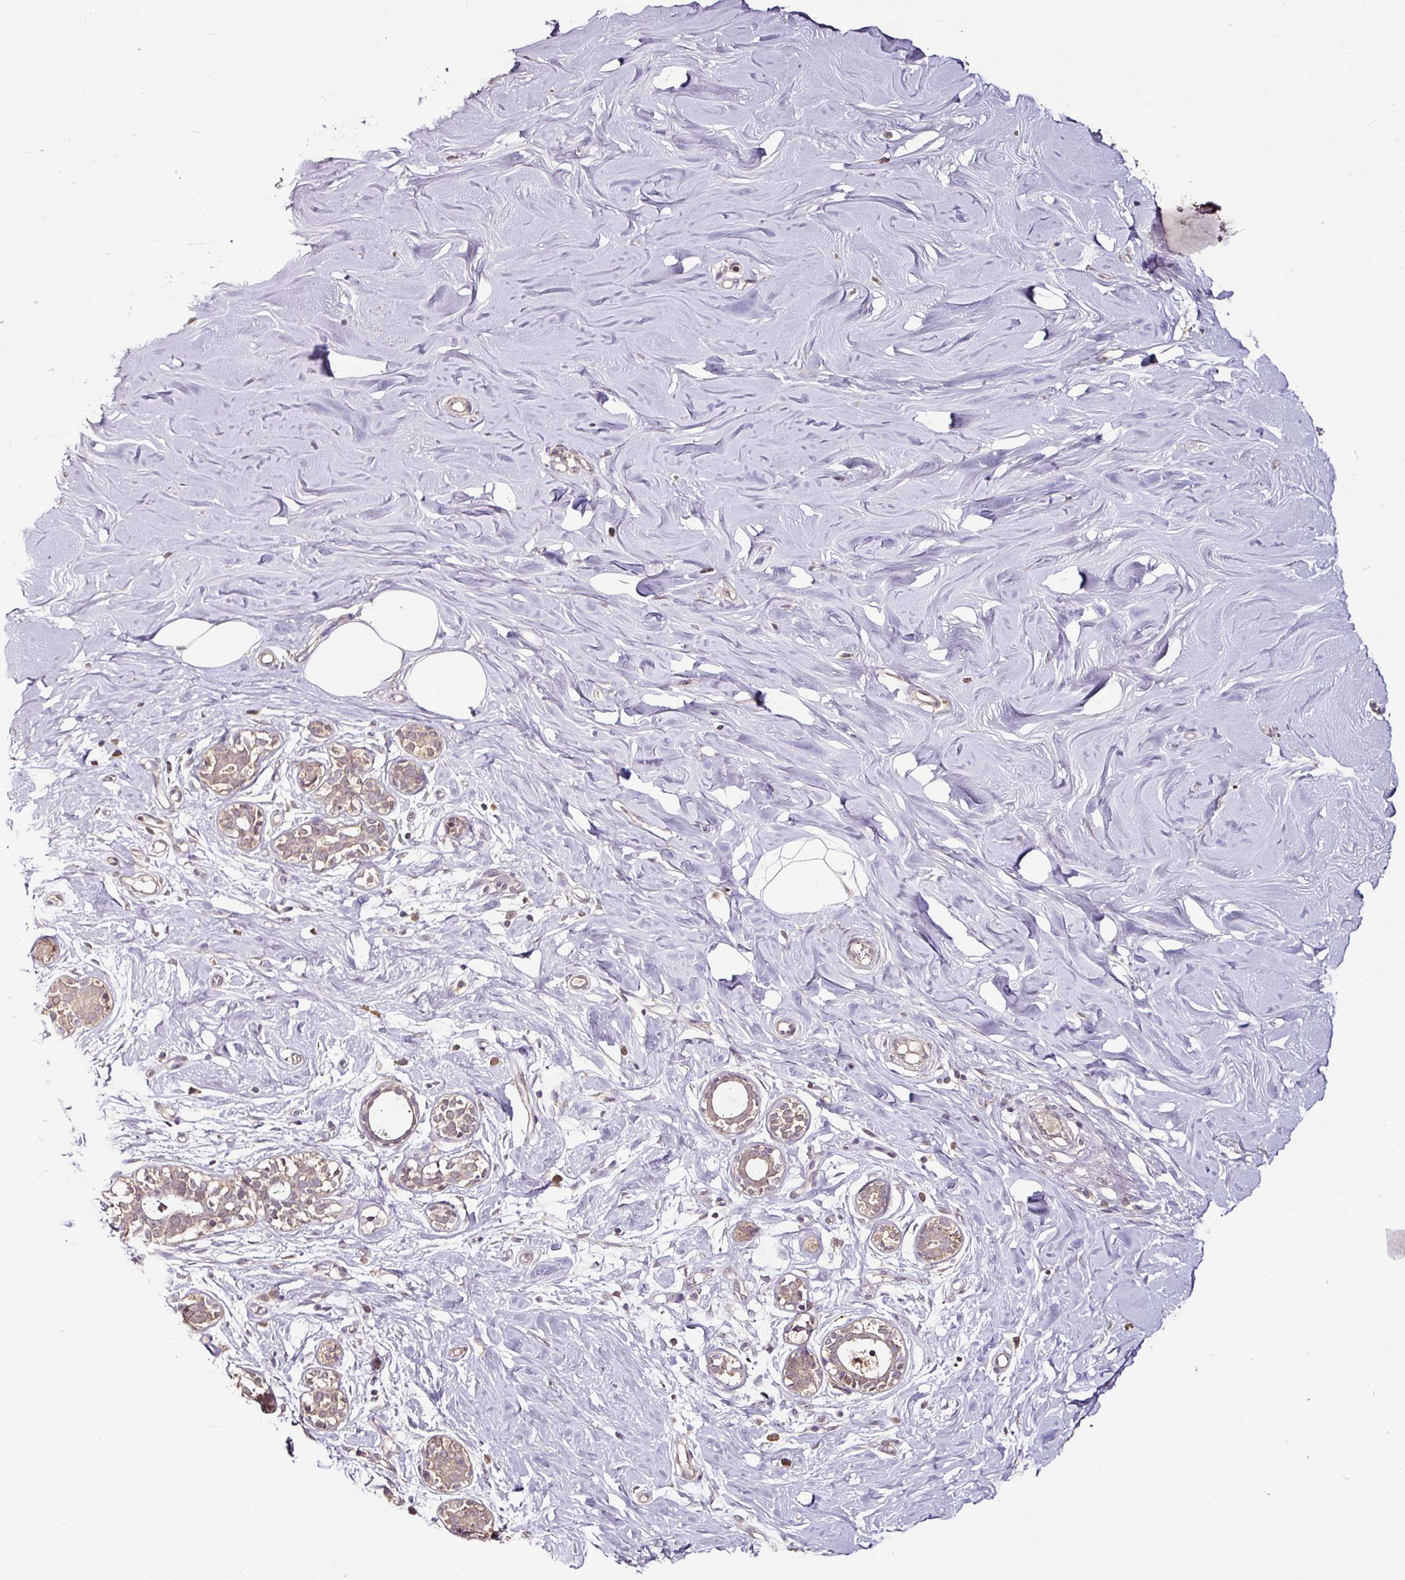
{"staining": {"intensity": "negative", "quantity": "none", "location": "none"}, "tissue": "breast", "cell_type": "Adipocytes", "image_type": "normal", "snomed": [{"axis": "morphology", "description": "Normal tissue, NOS"}, {"axis": "topography", "description": "Breast"}], "caption": "Photomicrograph shows no protein positivity in adipocytes of unremarkable breast. Nuclei are stained in blue.", "gene": "RPL38", "patient": {"sex": "female", "age": 27}}